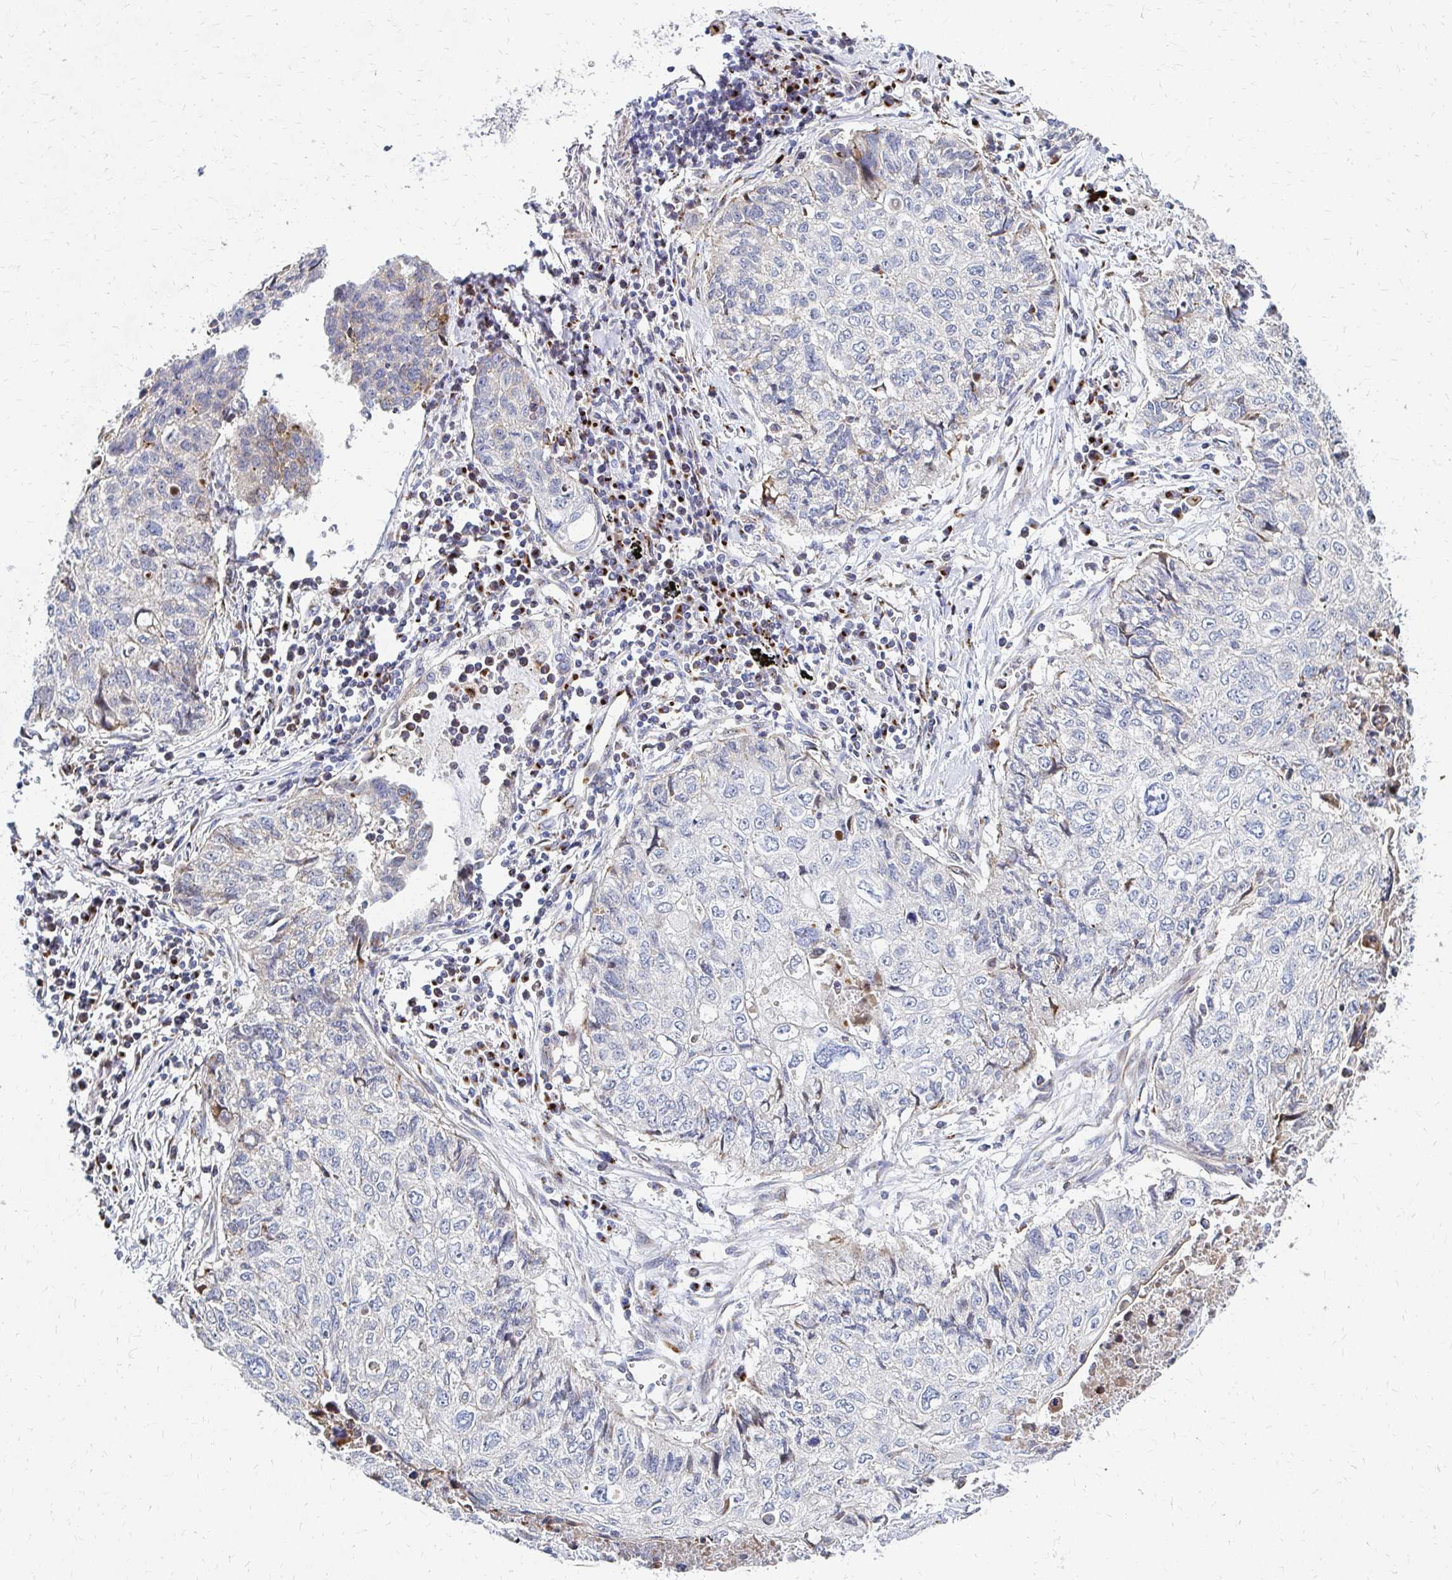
{"staining": {"intensity": "negative", "quantity": "none", "location": "none"}, "tissue": "lung cancer", "cell_type": "Tumor cells", "image_type": "cancer", "snomed": [{"axis": "morphology", "description": "Normal morphology"}, {"axis": "morphology", "description": "Aneuploidy"}, {"axis": "morphology", "description": "Squamous cell carcinoma, NOS"}, {"axis": "topography", "description": "Lymph node"}, {"axis": "topography", "description": "Lung"}], "caption": "Tumor cells are negative for protein expression in human lung cancer (squamous cell carcinoma).", "gene": "MAN1A1", "patient": {"sex": "female", "age": 76}}